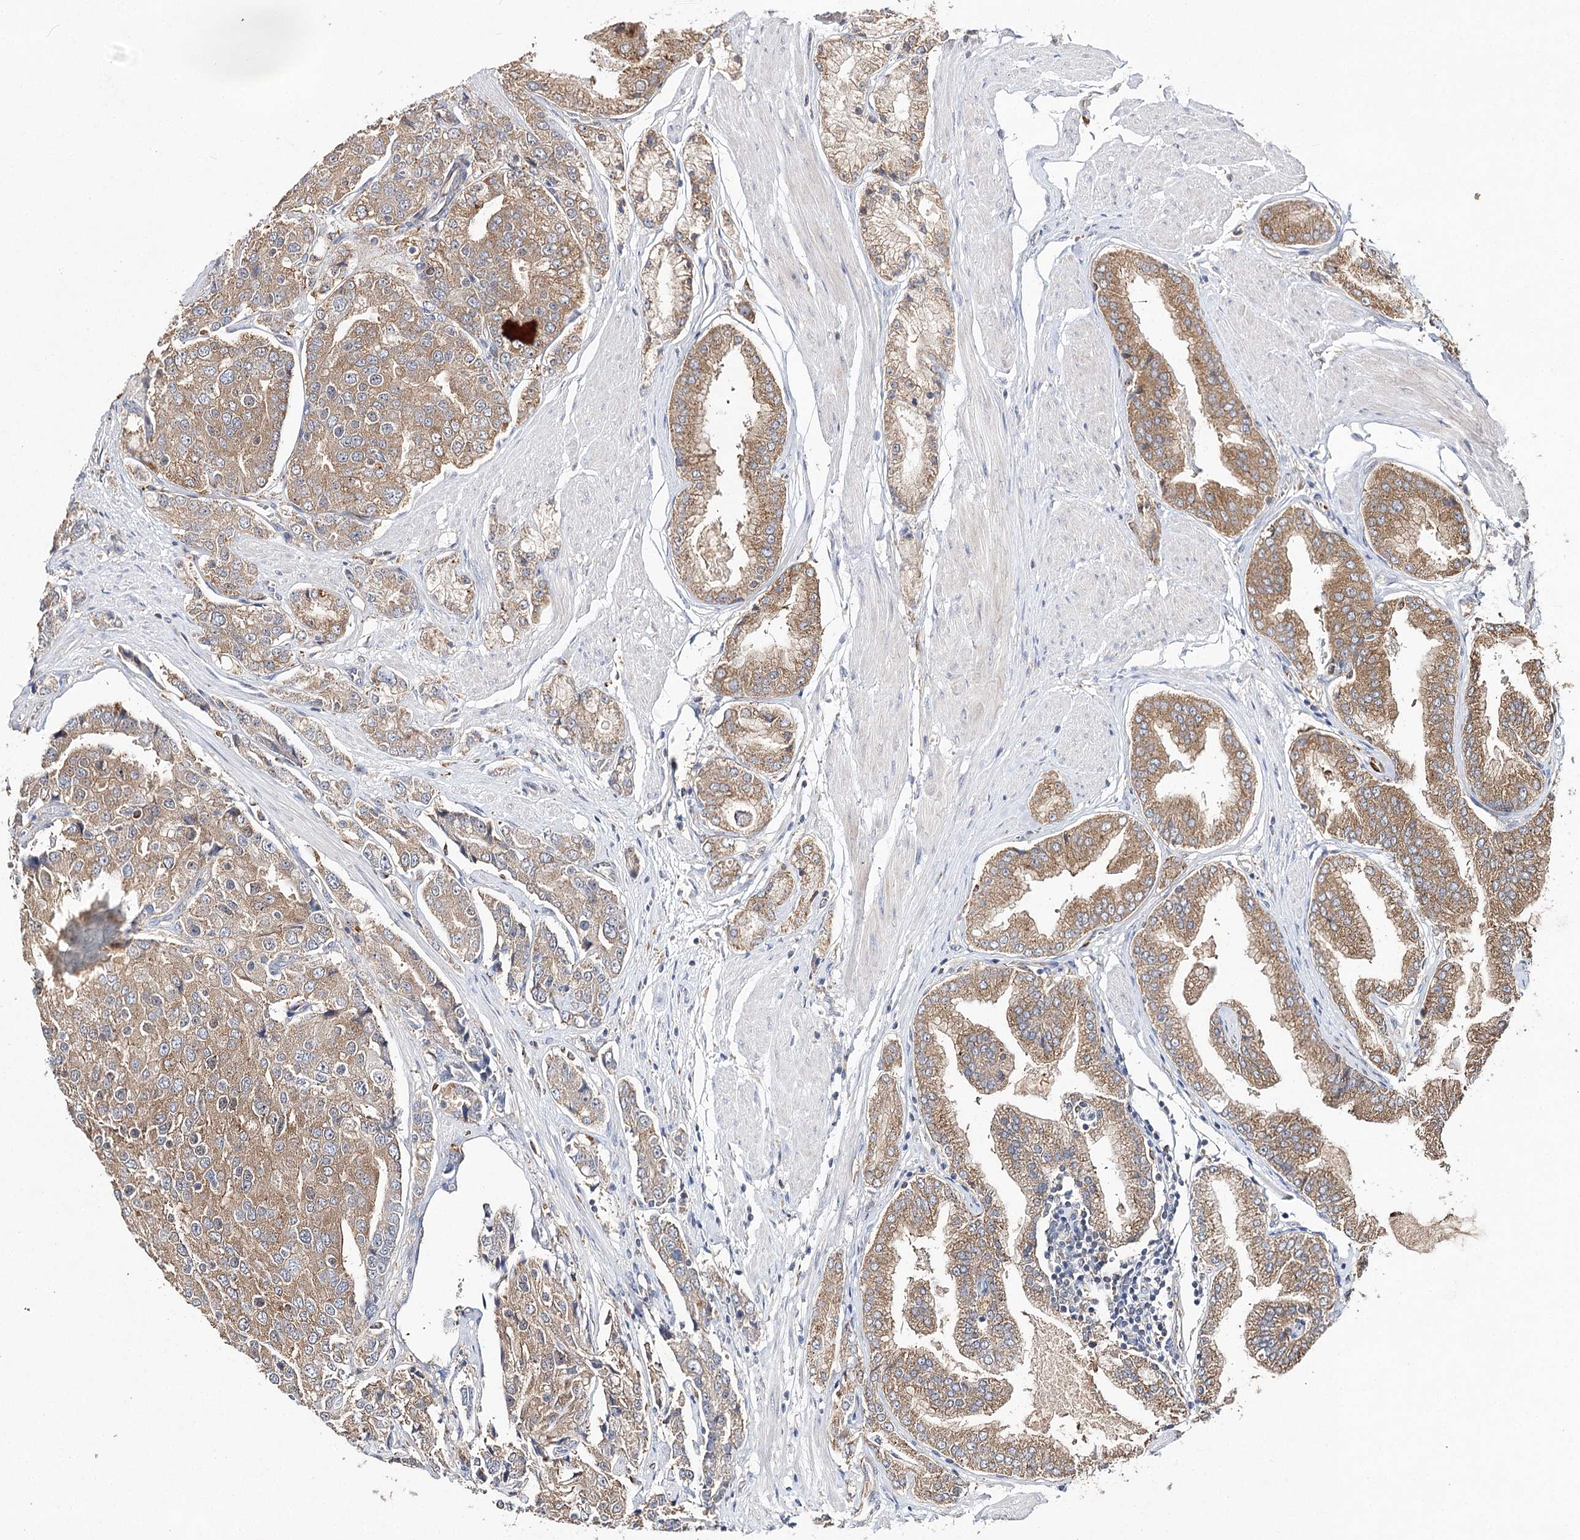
{"staining": {"intensity": "moderate", "quantity": ">75%", "location": "cytoplasmic/membranous"}, "tissue": "prostate cancer", "cell_type": "Tumor cells", "image_type": "cancer", "snomed": [{"axis": "morphology", "description": "Adenocarcinoma, High grade"}, {"axis": "topography", "description": "Prostate"}], "caption": "Immunohistochemistry photomicrograph of prostate cancer stained for a protein (brown), which displays medium levels of moderate cytoplasmic/membranous positivity in approximately >75% of tumor cells.", "gene": "DMXL1", "patient": {"sex": "male", "age": 50}}